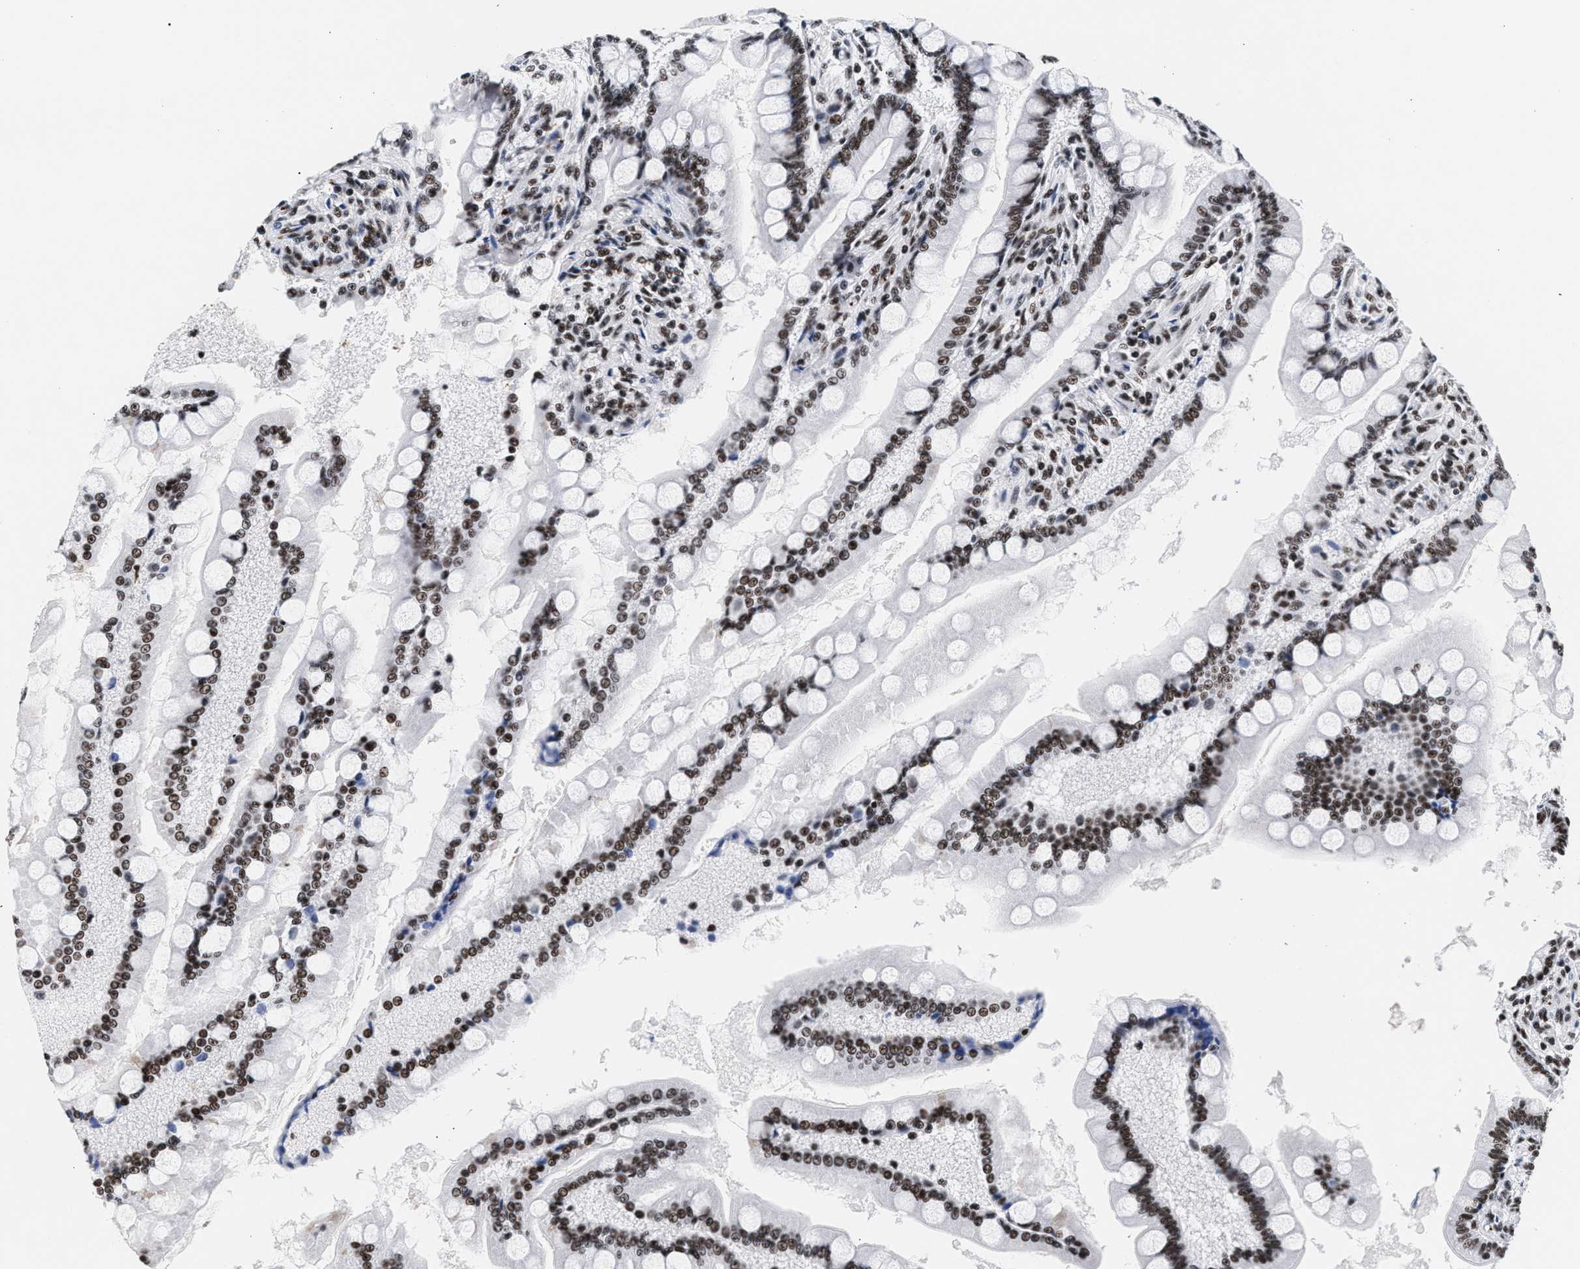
{"staining": {"intensity": "moderate", "quantity": ">75%", "location": "nuclear"}, "tissue": "small intestine", "cell_type": "Glandular cells", "image_type": "normal", "snomed": [{"axis": "morphology", "description": "Normal tissue, NOS"}, {"axis": "topography", "description": "Small intestine"}], "caption": "Immunohistochemistry (IHC) histopathology image of unremarkable small intestine stained for a protein (brown), which reveals medium levels of moderate nuclear staining in approximately >75% of glandular cells.", "gene": "RAD21", "patient": {"sex": "male", "age": 41}}